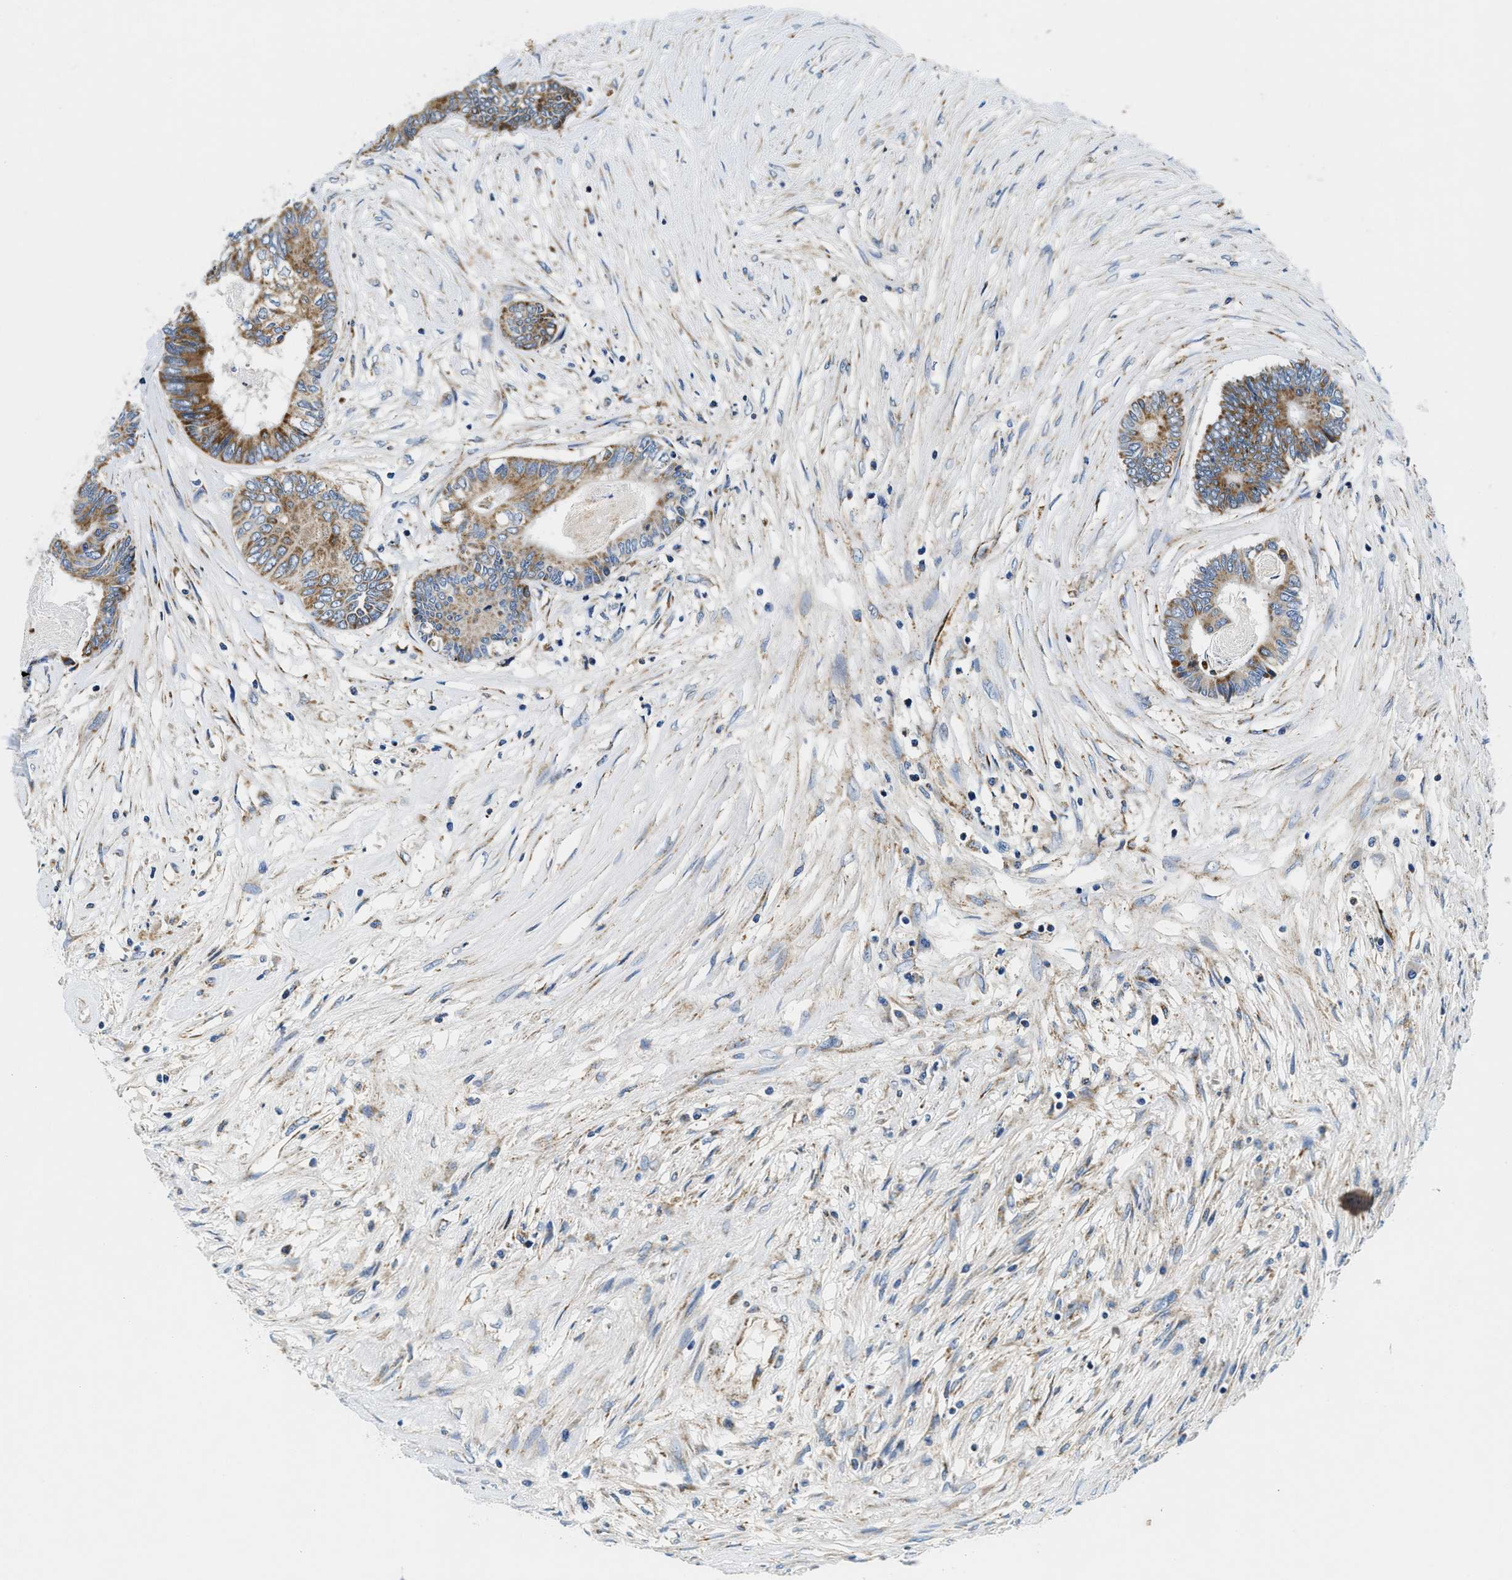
{"staining": {"intensity": "moderate", "quantity": ">75%", "location": "cytoplasmic/membranous"}, "tissue": "colorectal cancer", "cell_type": "Tumor cells", "image_type": "cancer", "snomed": [{"axis": "morphology", "description": "Adenocarcinoma, NOS"}, {"axis": "topography", "description": "Rectum"}], "caption": "Immunohistochemistry (IHC) (DAB) staining of human colorectal adenocarcinoma displays moderate cytoplasmic/membranous protein expression in about >75% of tumor cells. Using DAB (3,3'-diaminobenzidine) (brown) and hematoxylin (blue) stains, captured at high magnification using brightfield microscopy.", "gene": "SAMD4B", "patient": {"sex": "male", "age": 63}}